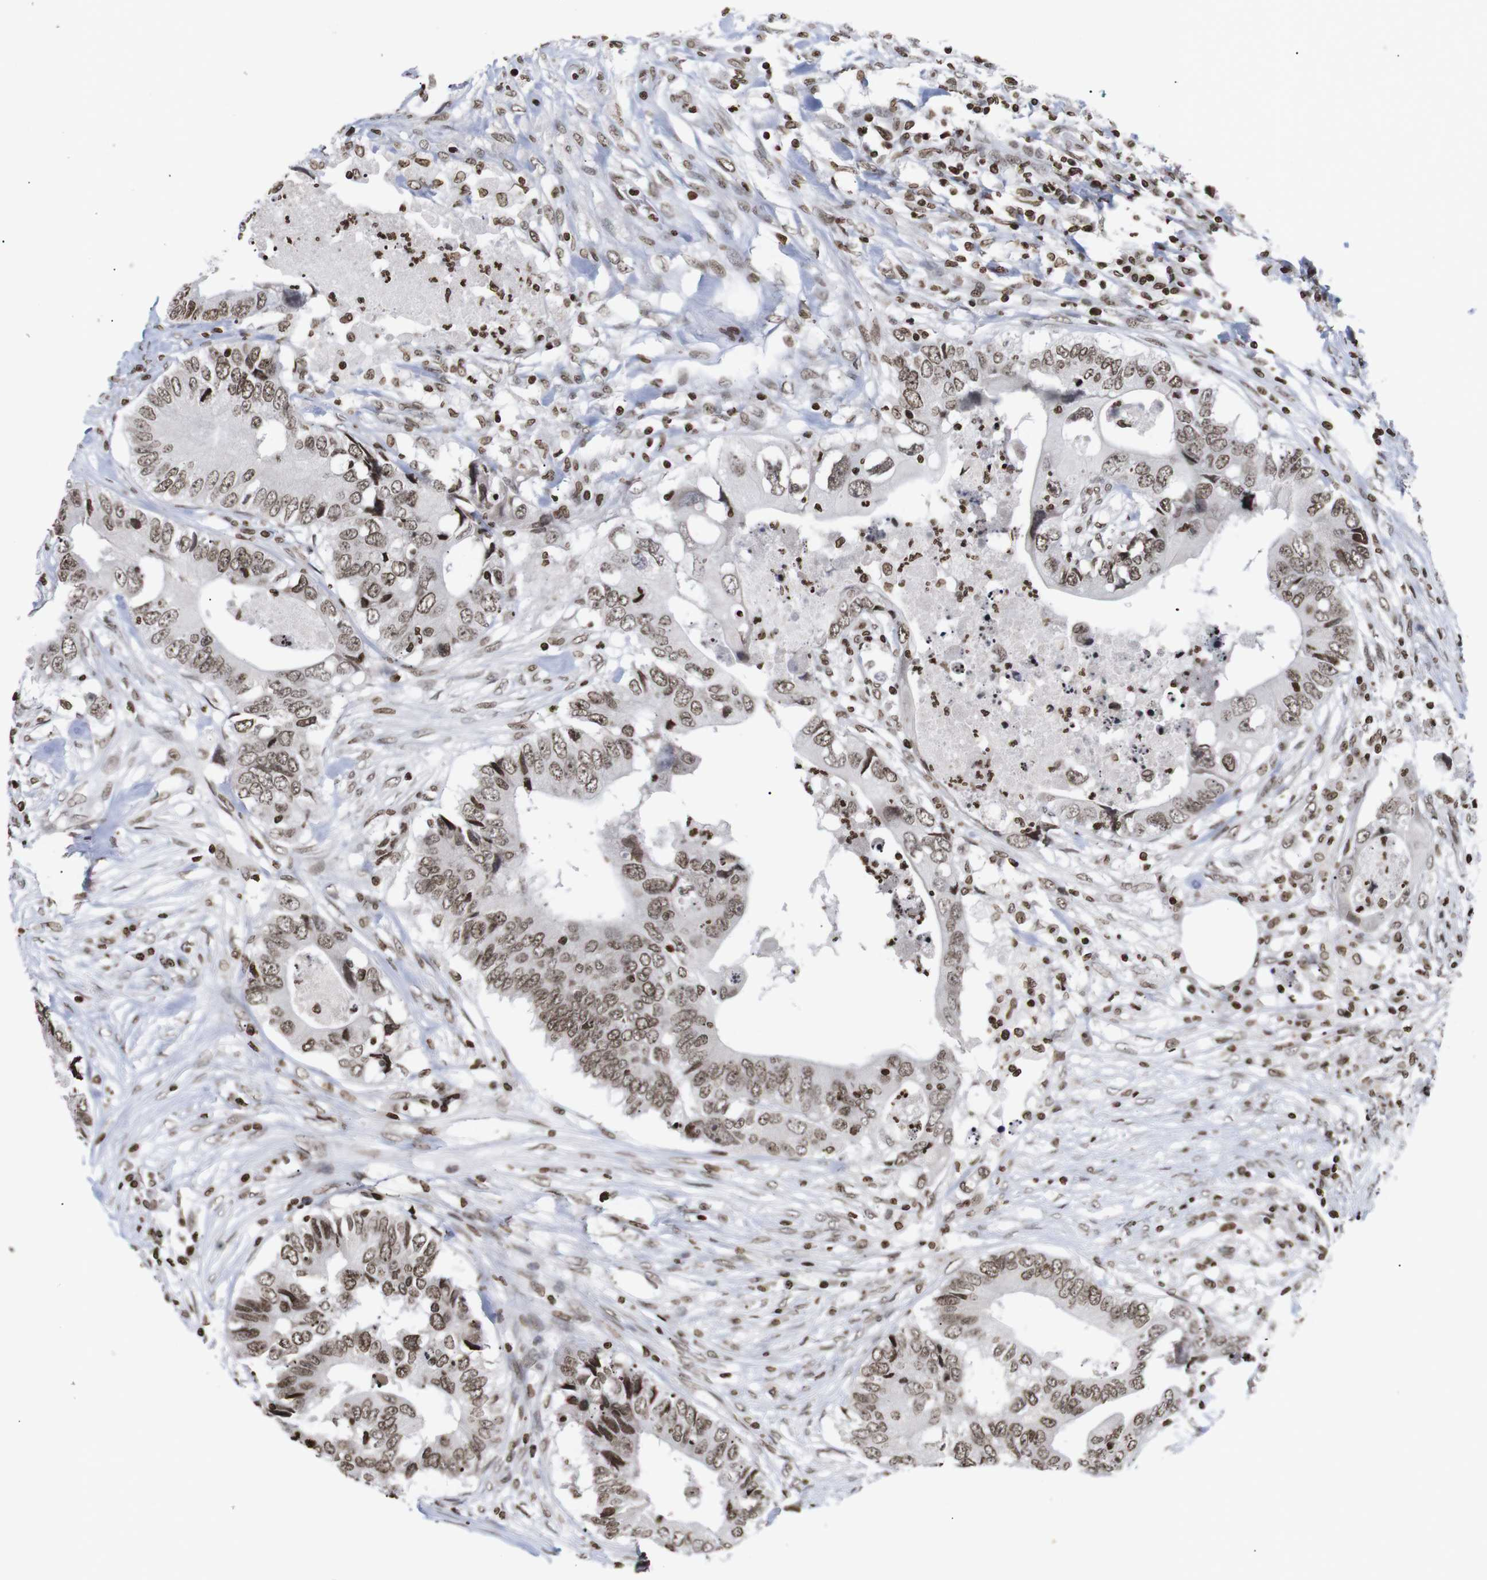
{"staining": {"intensity": "moderate", "quantity": ">75%", "location": "nuclear"}, "tissue": "colorectal cancer", "cell_type": "Tumor cells", "image_type": "cancer", "snomed": [{"axis": "morphology", "description": "Adenocarcinoma, NOS"}, {"axis": "topography", "description": "Colon"}], "caption": "Immunohistochemistry photomicrograph of colorectal cancer stained for a protein (brown), which exhibits medium levels of moderate nuclear expression in approximately >75% of tumor cells.", "gene": "ETV5", "patient": {"sex": "male", "age": 71}}